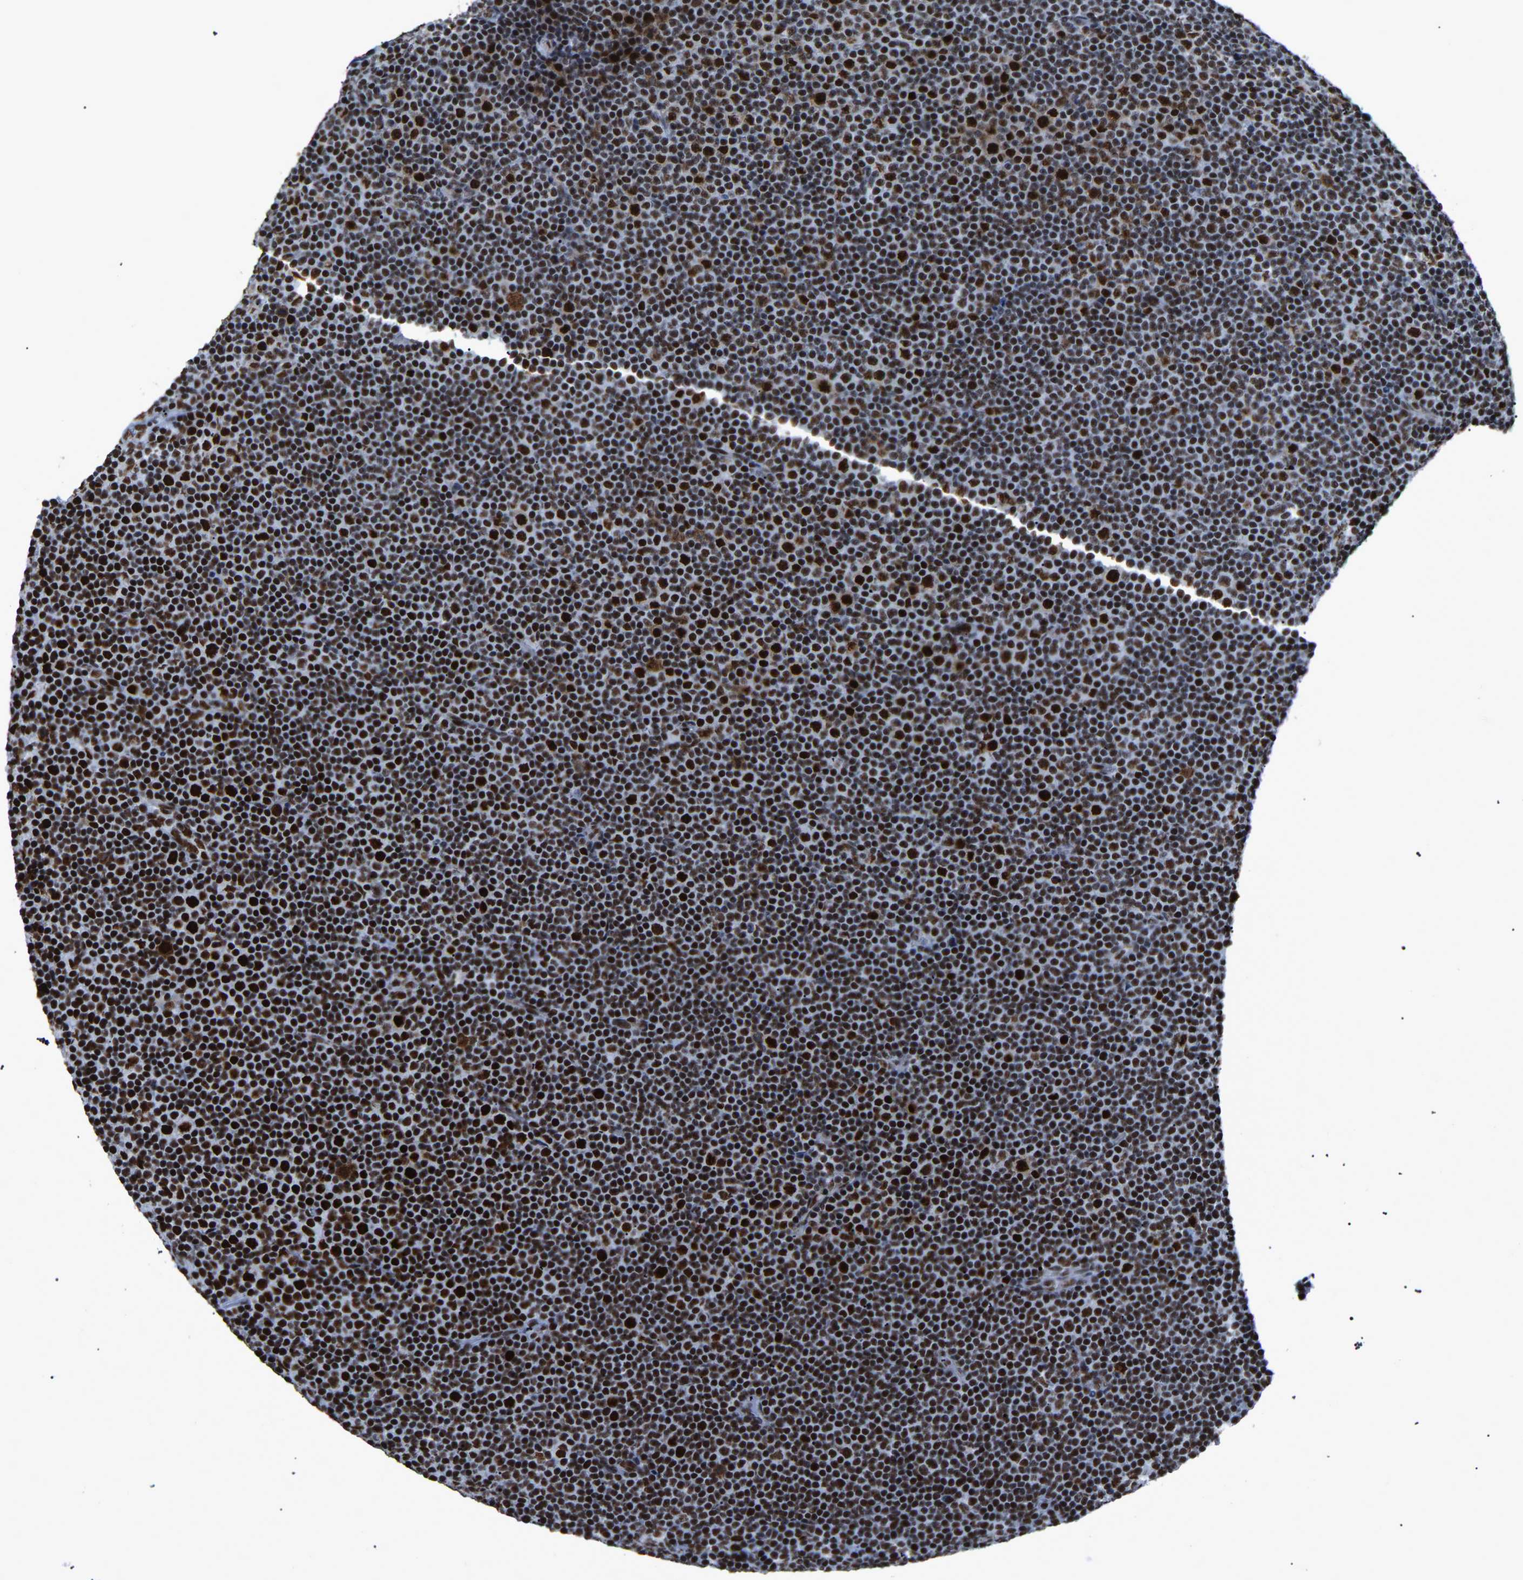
{"staining": {"intensity": "strong", "quantity": ">75%", "location": "nuclear"}, "tissue": "lymphoma", "cell_type": "Tumor cells", "image_type": "cancer", "snomed": [{"axis": "morphology", "description": "Malignant lymphoma, non-Hodgkin's type, Low grade"}, {"axis": "topography", "description": "Lymph node"}], "caption": "Lymphoma stained for a protein (brown) exhibits strong nuclear positive positivity in about >75% of tumor cells.", "gene": "DDX5", "patient": {"sex": "female", "age": 67}}